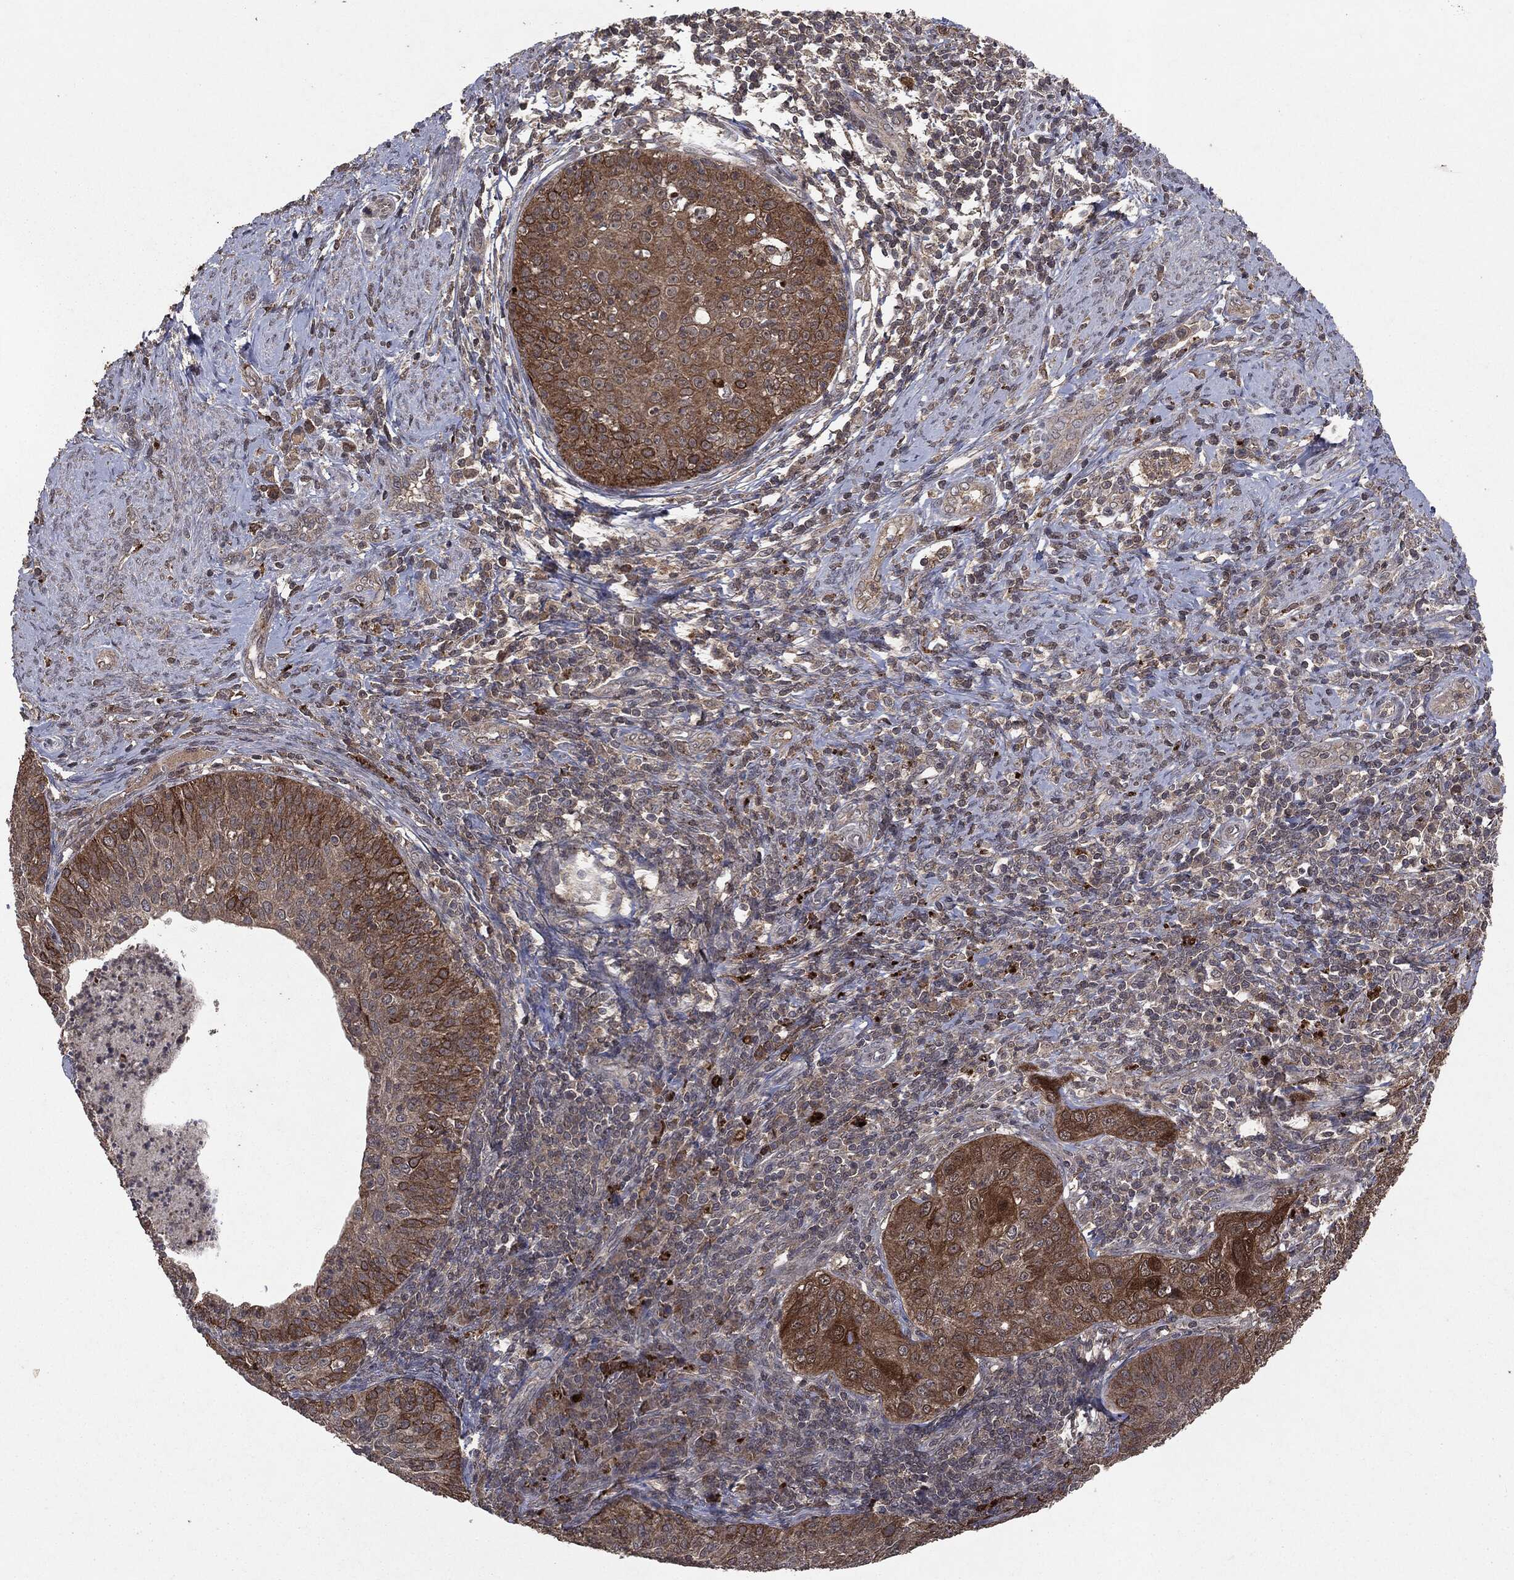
{"staining": {"intensity": "moderate", "quantity": ">75%", "location": "cytoplasmic/membranous"}, "tissue": "cervical cancer", "cell_type": "Tumor cells", "image_type": "cancer", "snomed": [{"axis": "morphology", "description": "Squamous cell carcinoma, NOS"}, {"axis": "topography", "description": "Cervix"}], "caption": "An IHC histopathology image of neoplastic tissue is shown. Protein staining in brown shows moderate cytoplasmic/membranous positivity in cervical cancer within tumor cells.", "gene": "MTOR", "patient": {"sex": "female", "age": 30}}